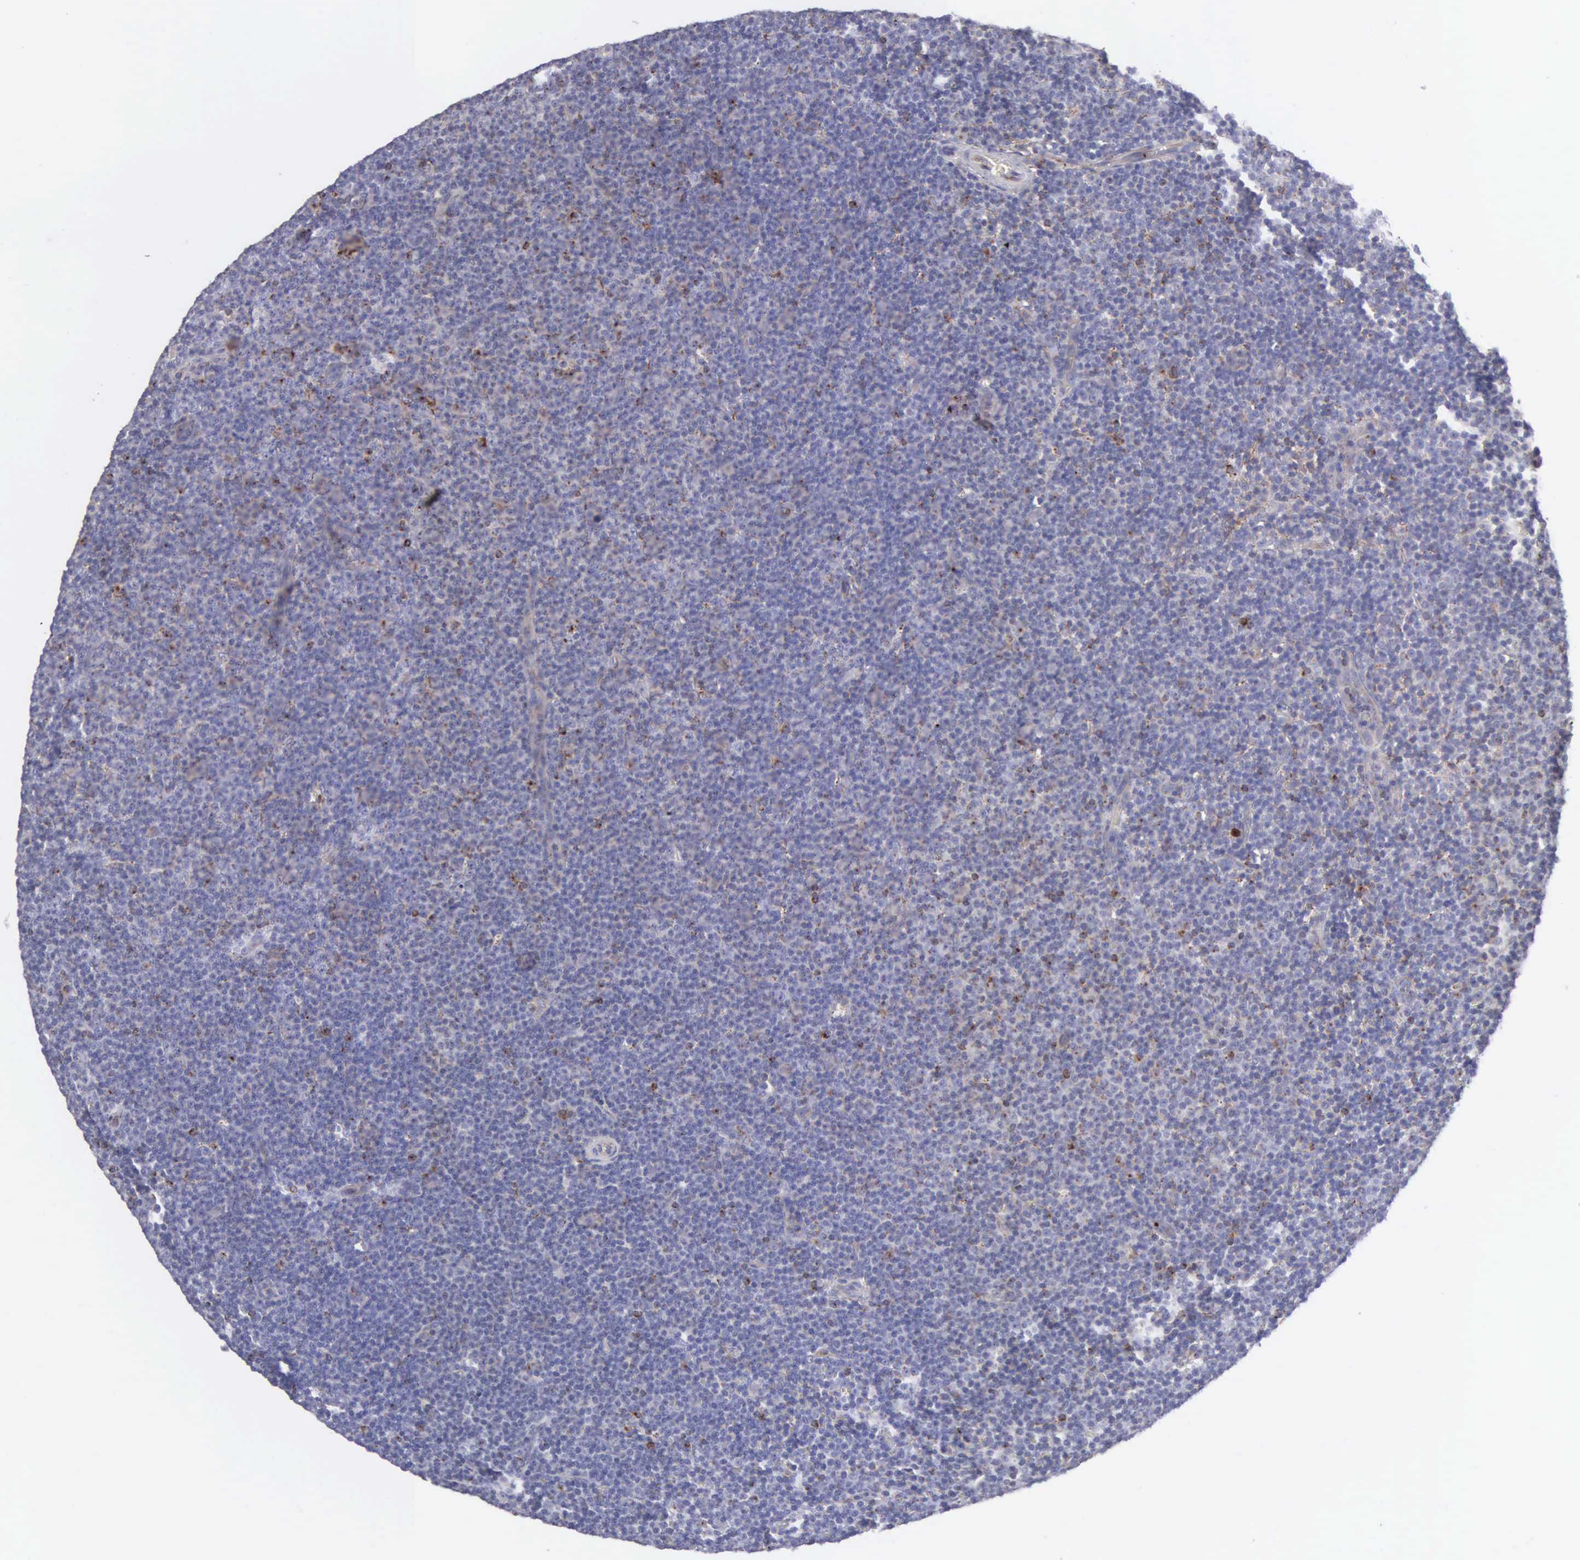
{"staining": {"intensity": "negative", "quantity": "none", "location": "none"}, "tissue": "lymphoma", "cell_type": "Tumor cells", "image_type": "cancer", "snomed": [{"axis": "morphology", "description": "Malignant lymphoma, non-Hodgkin's type, Low grade"}, {"axis": "topography", "description": "Lymph node"}], "caption": "IHC photomicrograph of neoplastic tissue: lymphoma stained with DAB exhibits no significant protein expression in tumor cells.", "gene": "SRGN", "patient": {"sex": "male", "age": 57}}